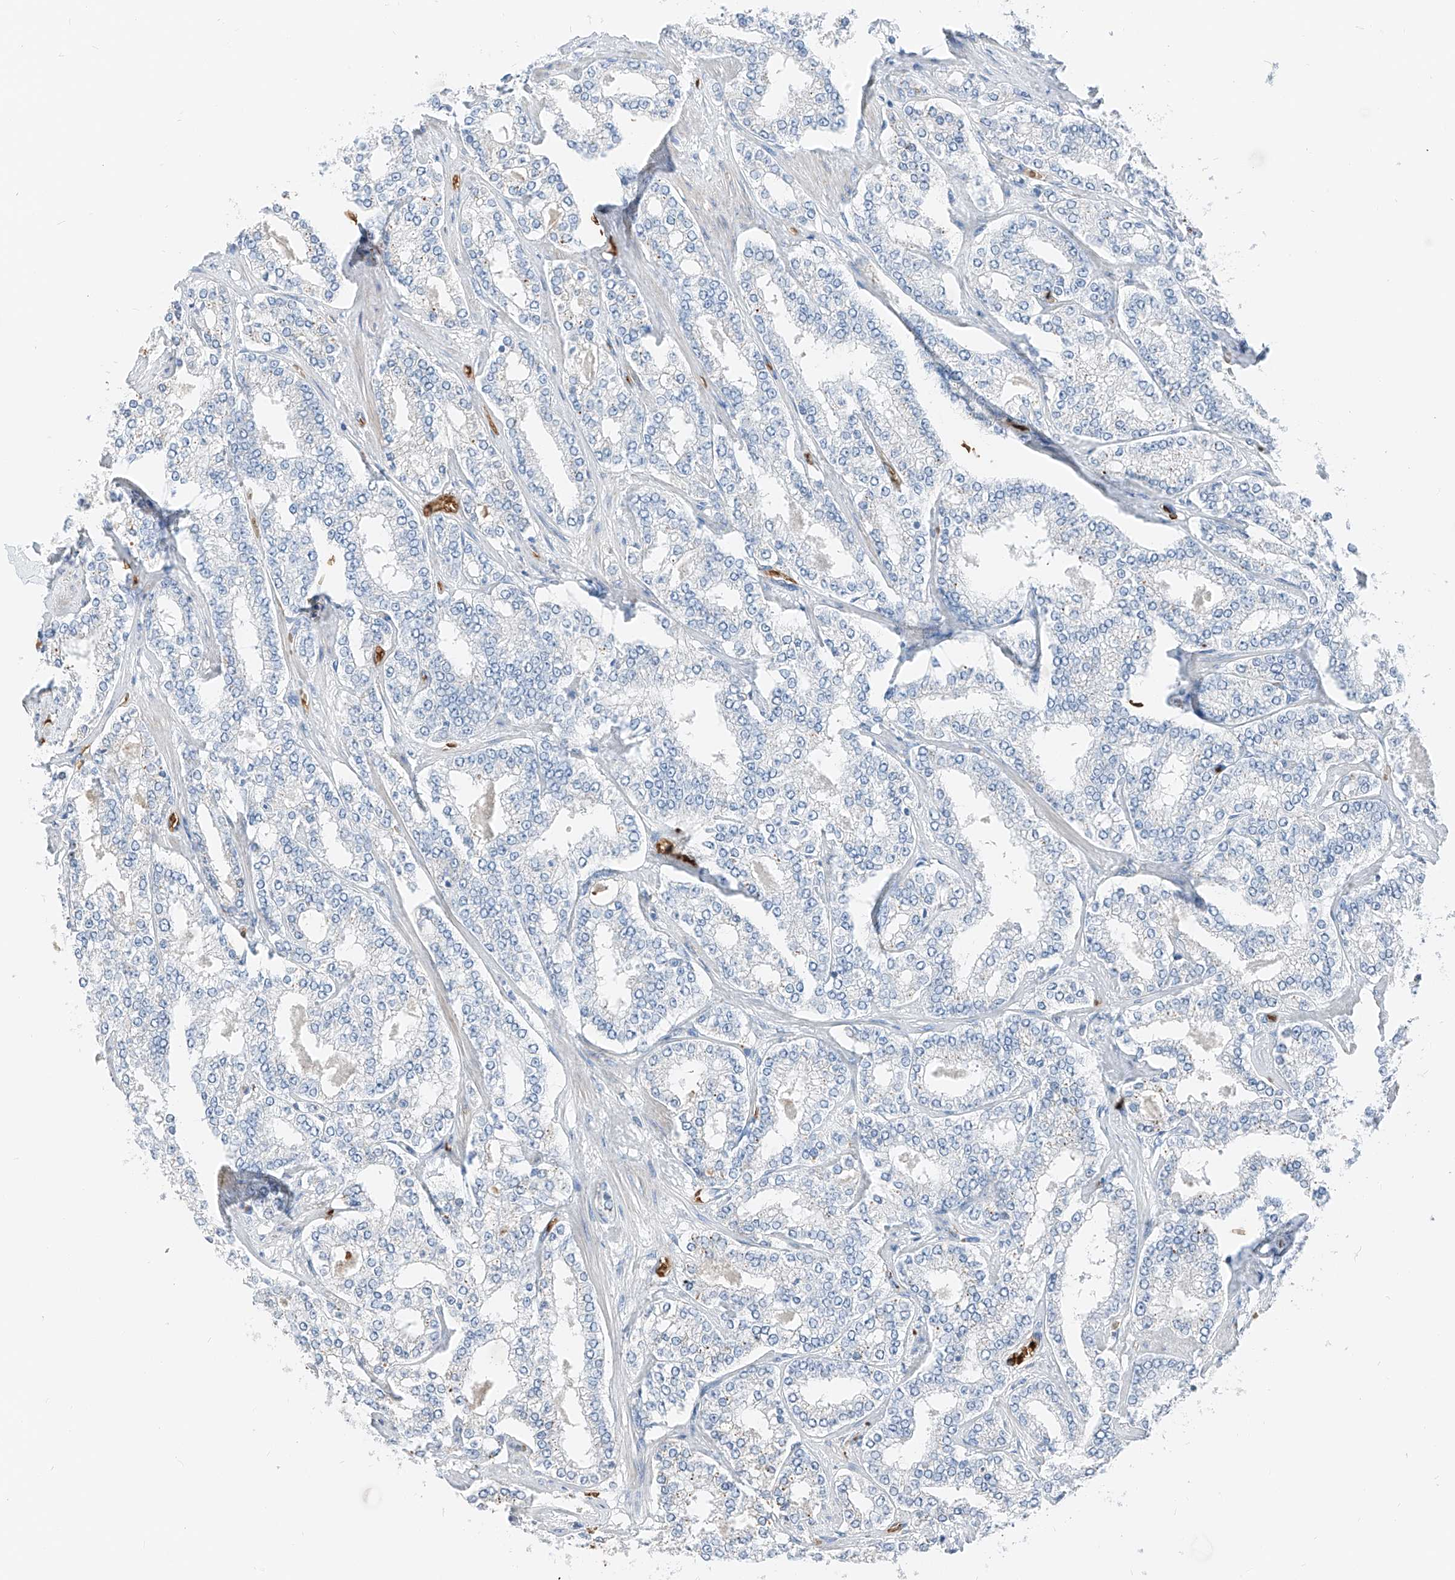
{"staining": {"intensity": "negative", "quantity": "none", "location": "none"}, "tissue": "prostate cancer", "cell_type": "Tumor cells", "image_type": "cancer", "snomed": [{"axis": "morphology", "description": "Normal tissue, NOS"}, {"axis": "morphology", "description": "Adenocarcinoma, High grade"}, {"axis": "topography", "description": "Prostate"}], "caption": "High magnification brightfield microscopy of adenocarcinoma (high-grade) (prostate) stained with DAB (3,3'-diaminobenzidine) (brown) and counterstained with hematoxylin (blue): tumor cells show no significant positivity.", "gene": "PRSS23", "patient": {"sex": "male", "age": 83}}